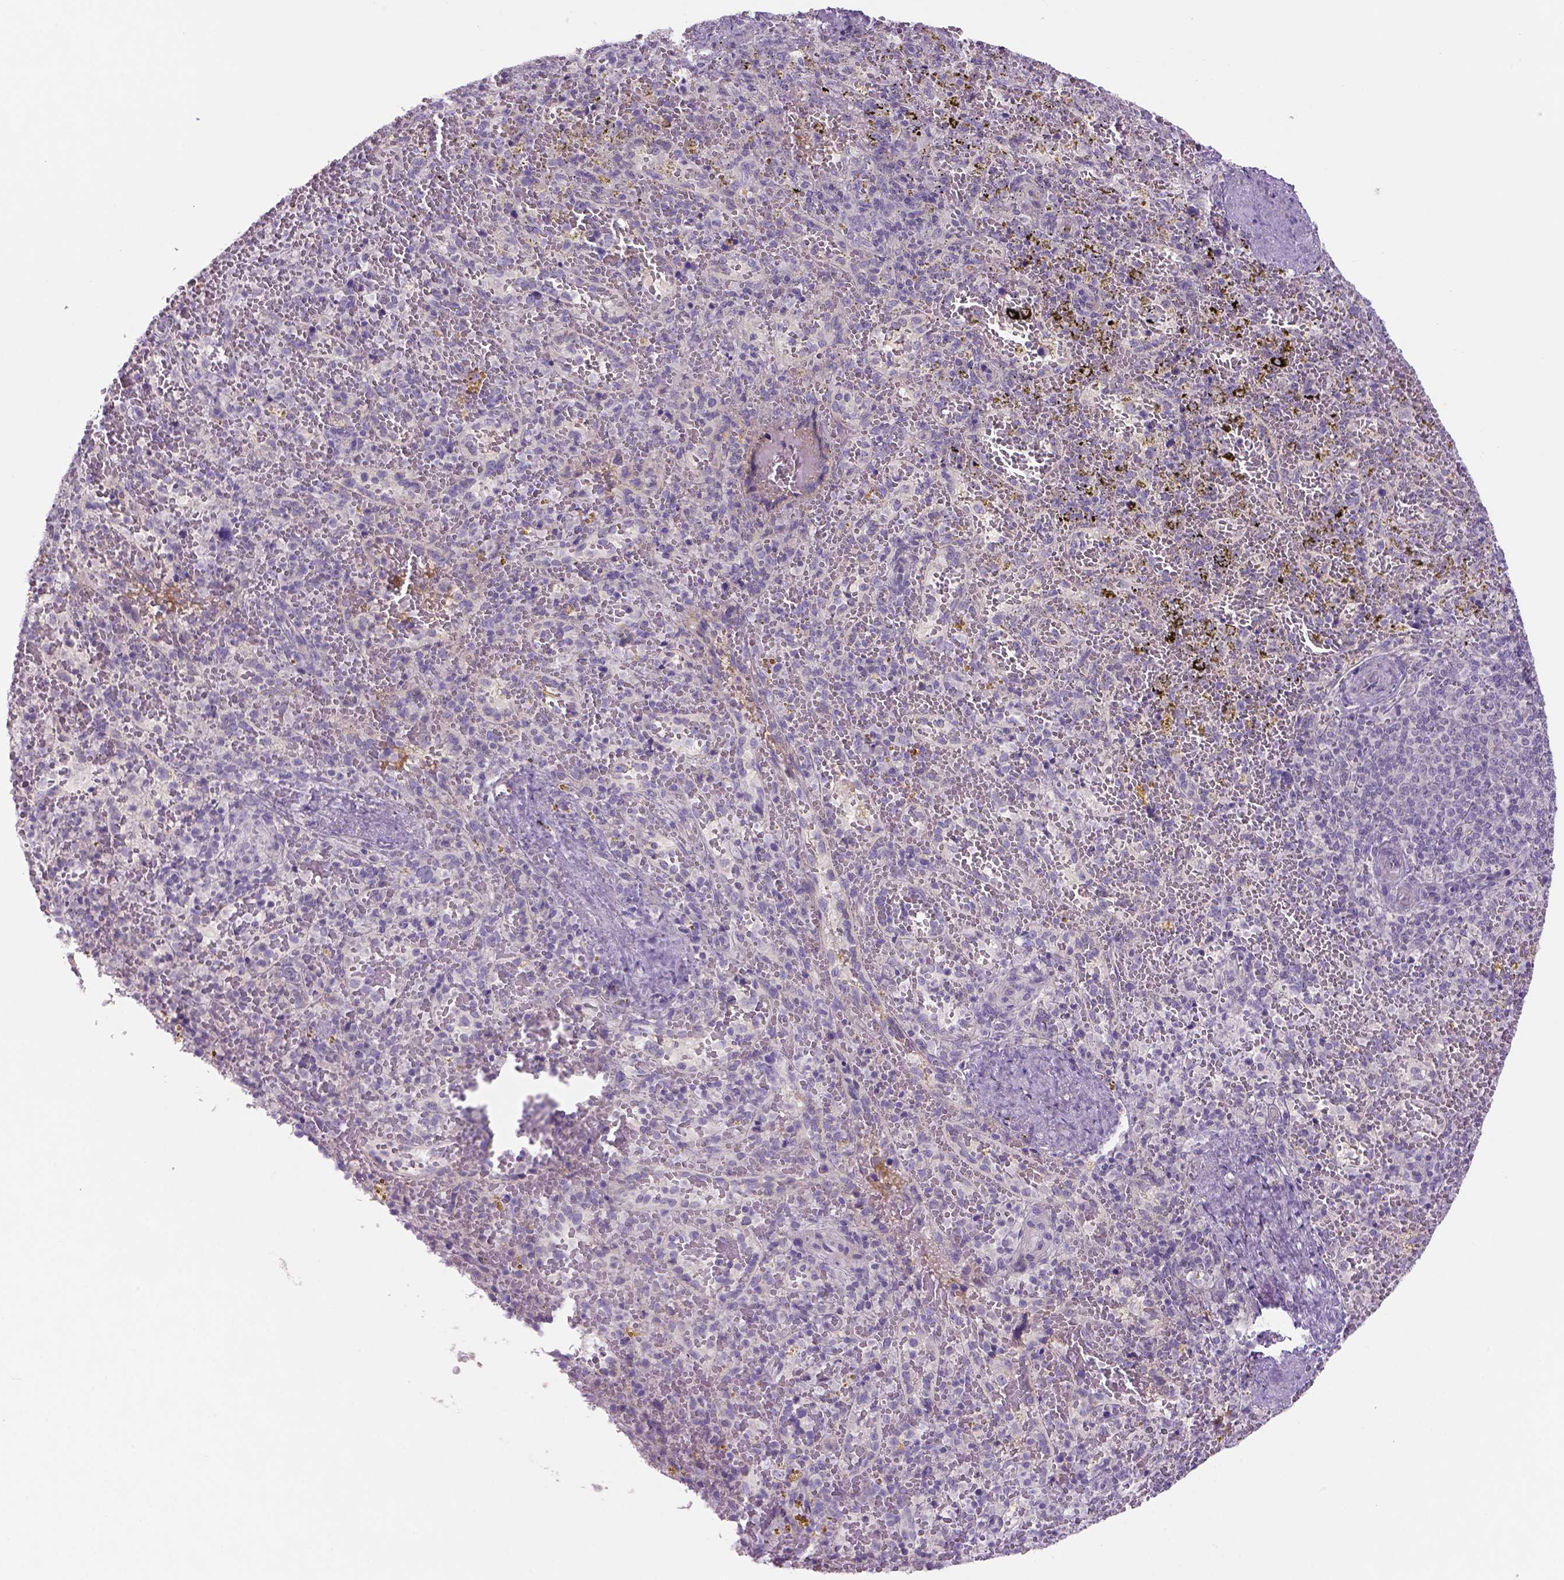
{"staining": {"intensity": "negative", "quantity": "none", "location": "none"}, "tissue": "spleen", "cell_type": "Cells in red pulp", "image_type": "normal", "snomed": [{"axis": "morphology", "description": "Normal tissue, NOS"}, {"axis": "topography", "description": "Spleen"}], "caption": "Cells in red pulp show no significant protein positivity in normal spleen.", "gene": "ADGRV1", "patient": {"sex": "female", "age": 50}}